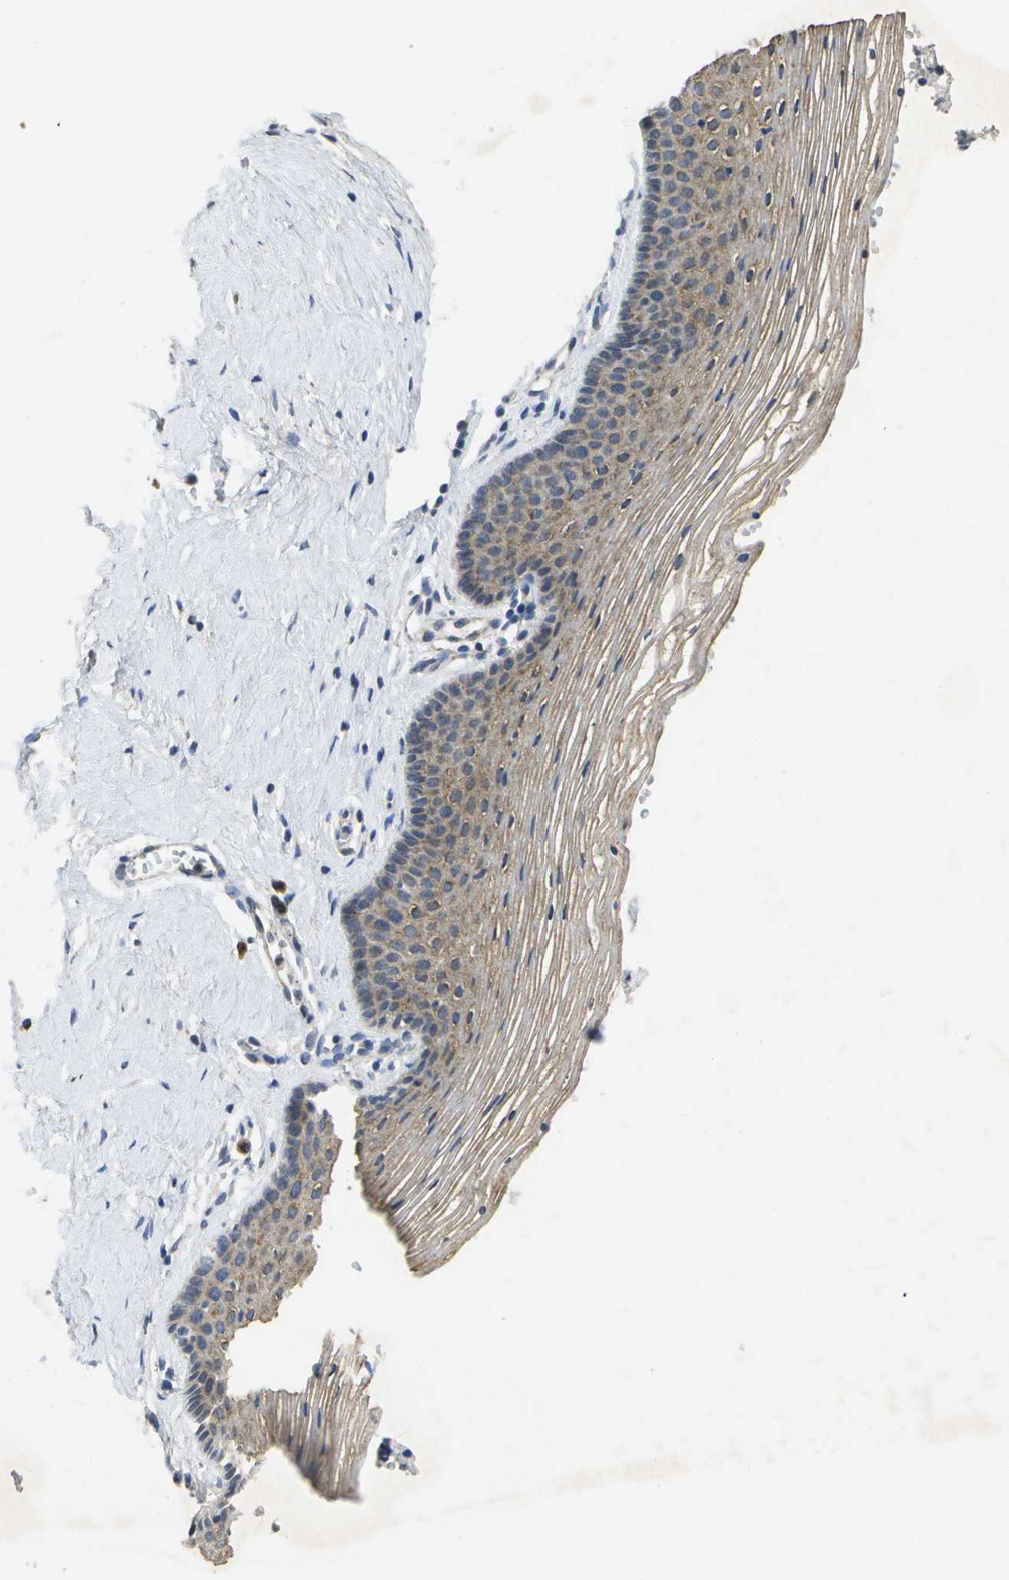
{"staining": {"intensity": "weak", "quantity": "25%-75%", "location": "cytoplasmic/membranous"}, "tissue": "vagina", "cell_type": "Squamous epithelial cells", "image_type": "normal", "snomed": [{"axis": "morphology", "description": "Normal tissue, NOS"}, {"axis": "topography", "description": "Vagina"}], "caption": "Protein staining by IHC exhibits weak cytoplasmic/membranous expression in about 25%-75% of squamous epithelial cells in normal vagina. (Stains: DAB in brown, nuclei in blue, Microscopy: brightfield microscopy at high magnification).", "gene": "KDELR1", "patient": {"sex": "female", "age": 32}}